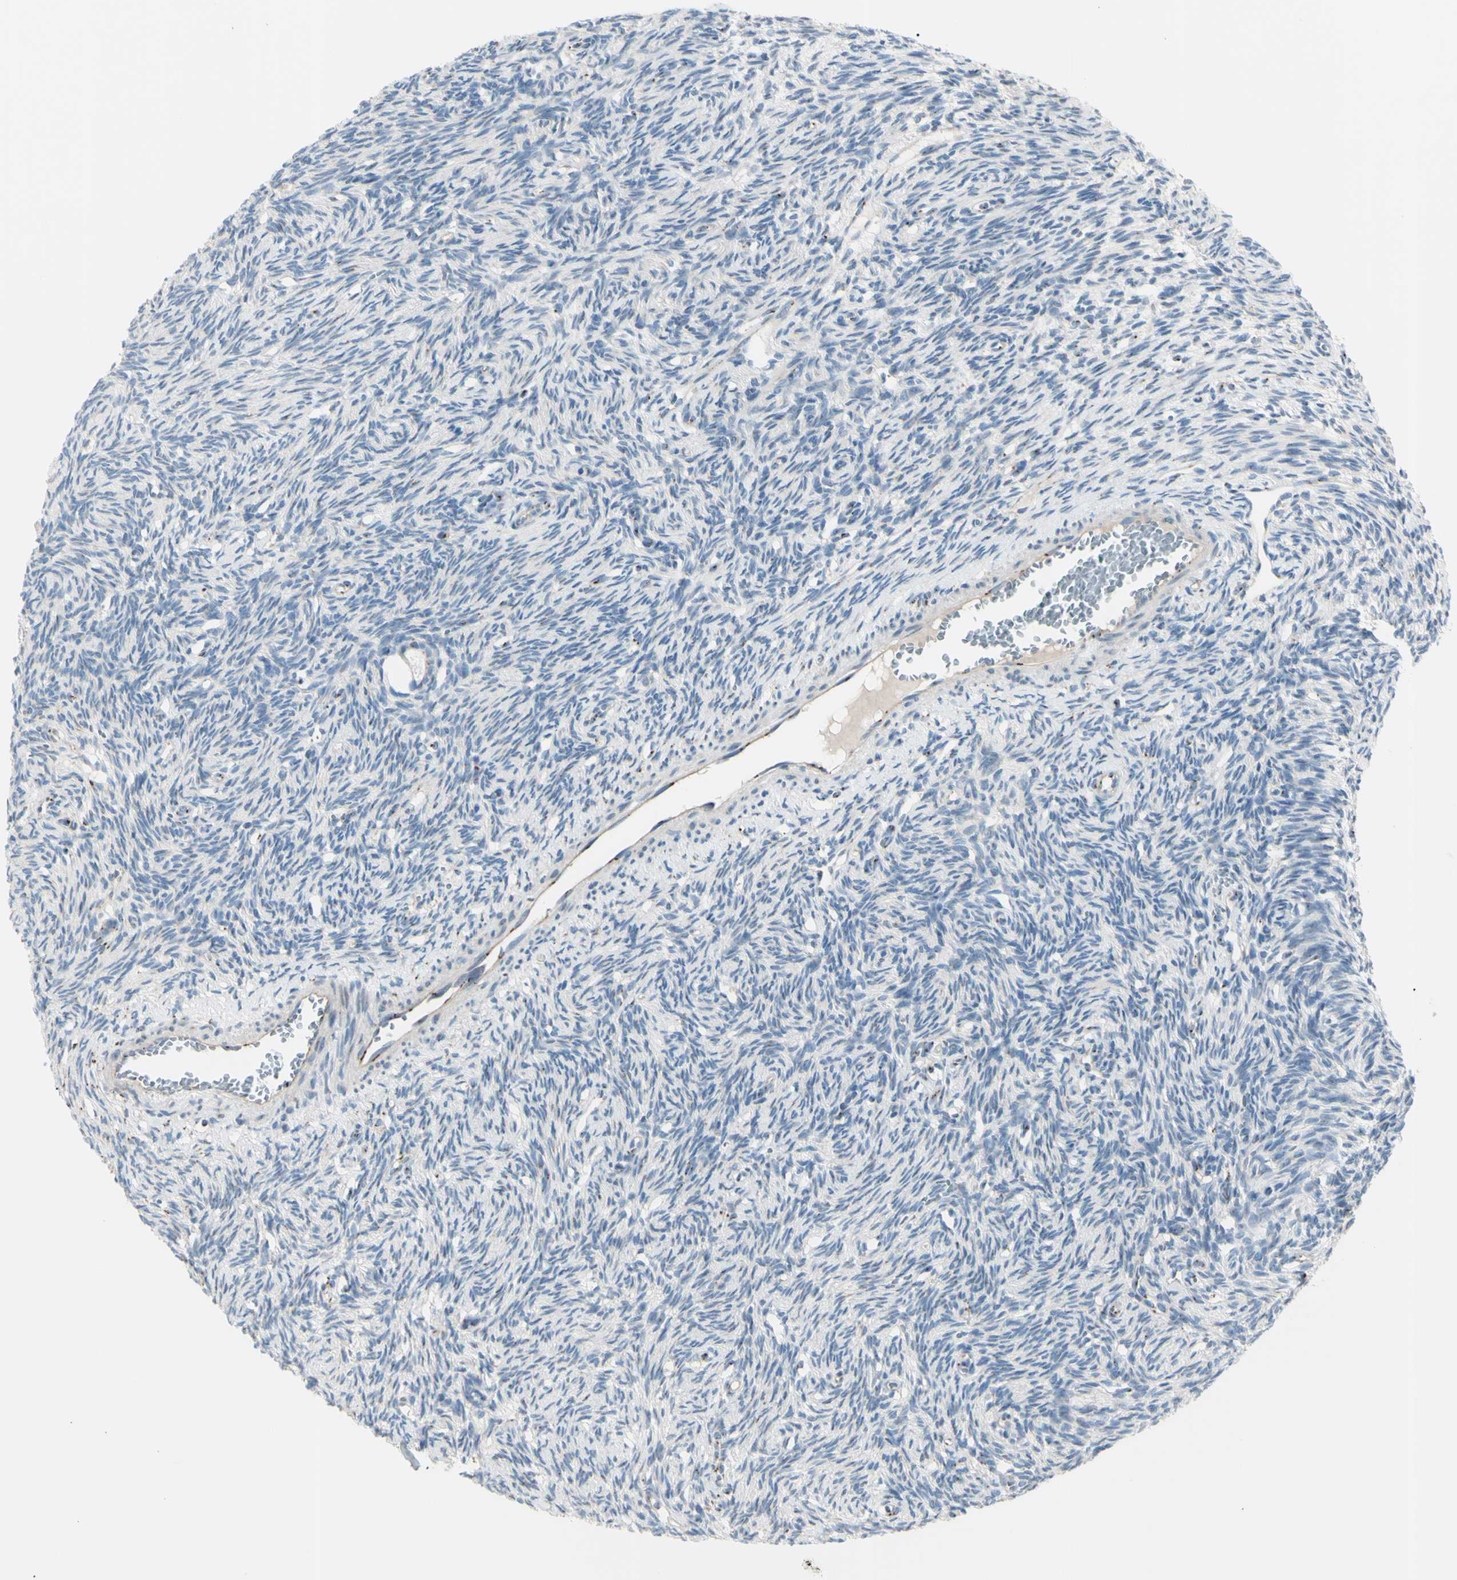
{"staining": {"intensity": "negative", "quantity": "none", "location": "none"}, "tissue": "ovary", "cell_type": "Ovarian stroma cells", "image_type": "normal", "snomed": [{"axis": "morphology", "description": "Normal tissue, NOS"}, {"axis": "topography", "description": "Ovary"}], "caption": "High magnification brightfield microscopy of normal ovary stained with DAB (3,3'-diaminobenzidine) (brown) and counterstained with hematoxylin (blue): ovarian stroma cells show no significant staining.", "gene": "B4GALT1", "patient": {"sex": "female", "age": 33}}